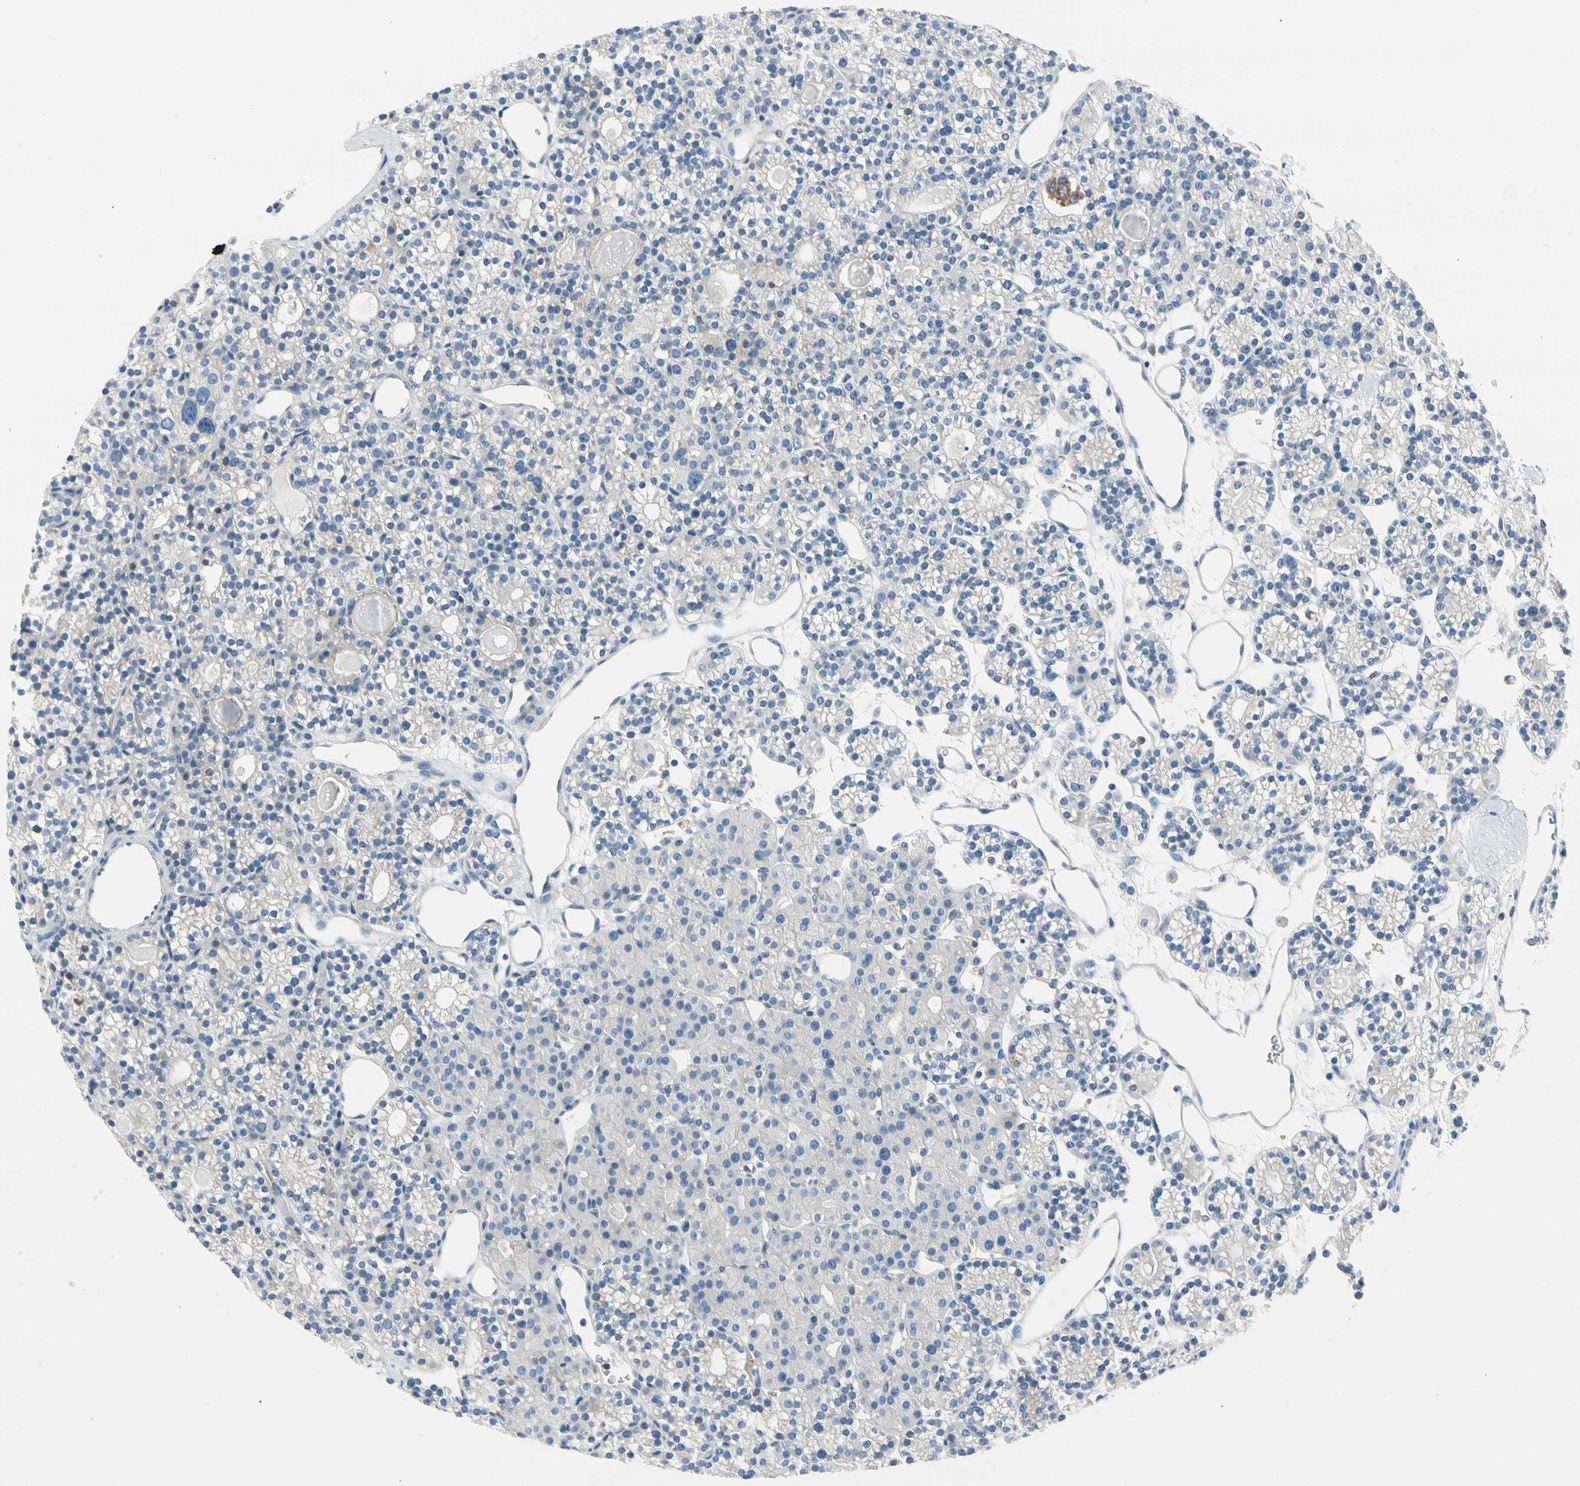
{"staining": {"intensity": "negative", "quantity": "none", "location": "none"}, "tissue": "parathyroid gland", "cell_type": "Glandular cells", "image_type": "normal", "snomed": [{"axis": "morphology", "description": "Normal tissue, NOS"}, {"axis": "topography", "description": "Parathyroid gland"}], "caption": "Protein analysis of normal parathyroid gland reveals no significant staining in glandular cells.", "gene": "STXBP1", "patient": {"sex": "female", "age": 64}}